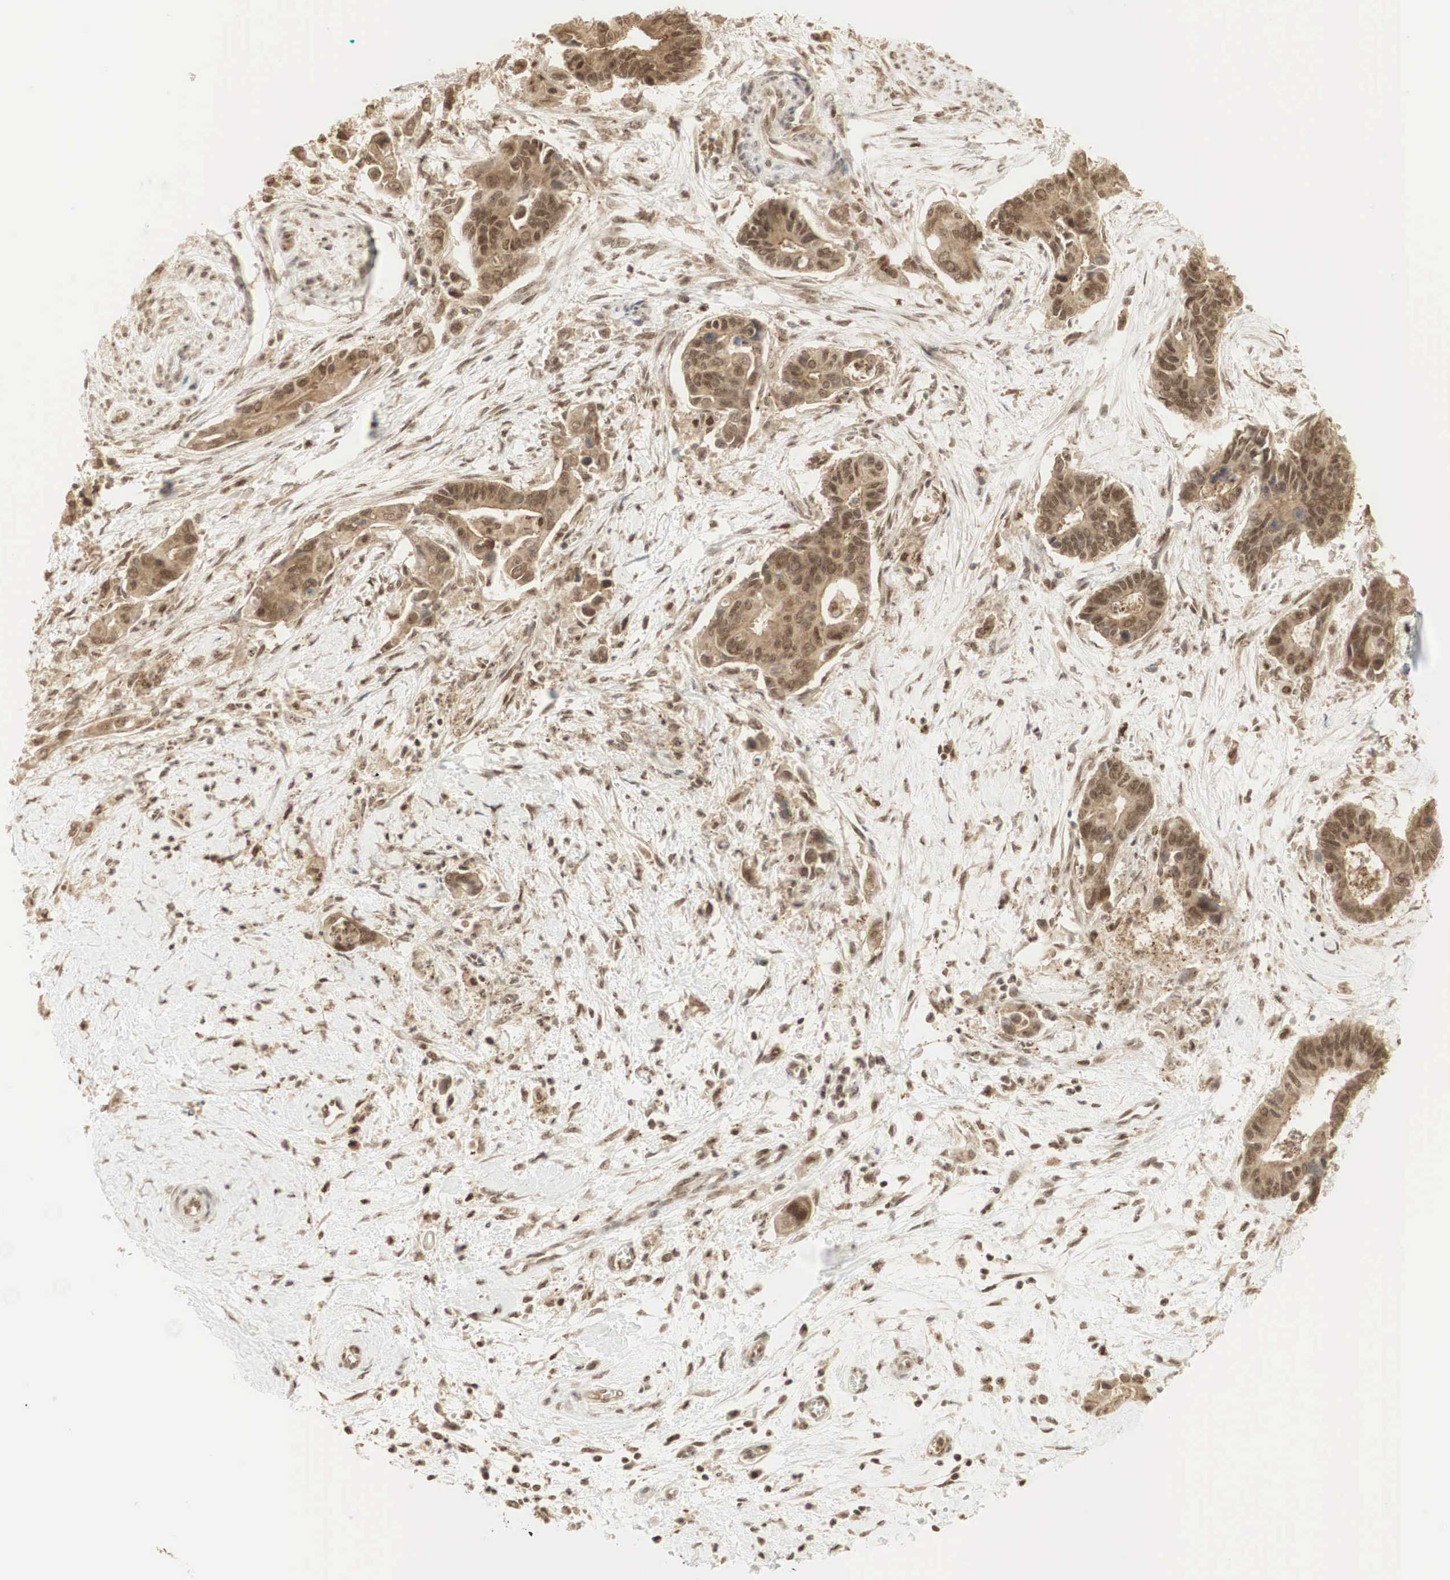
{"staining": {"intensity": "strong", "quantity": ">75%", "location": "cytoplasmic/membranous,nuclear"}, "tissue": "pancreatic cancer", "cell_type": "Tumor cells", "image_type": "cancer", "snomed": [{"axis": "morphology", "description": "Adenocarcinoma, NOS"}, {"axis": "topography", "description": "Pancreas"}], "caption": "This is a photomicrograph of immunohistochemistry (IHC) staining of pancreatic cancer, which shows strong expression in the cytoplasmic/membranous and nuclear of tumor cells.", "gene": "RNF113A", "patient": {"sex": "female", "age": 70}}